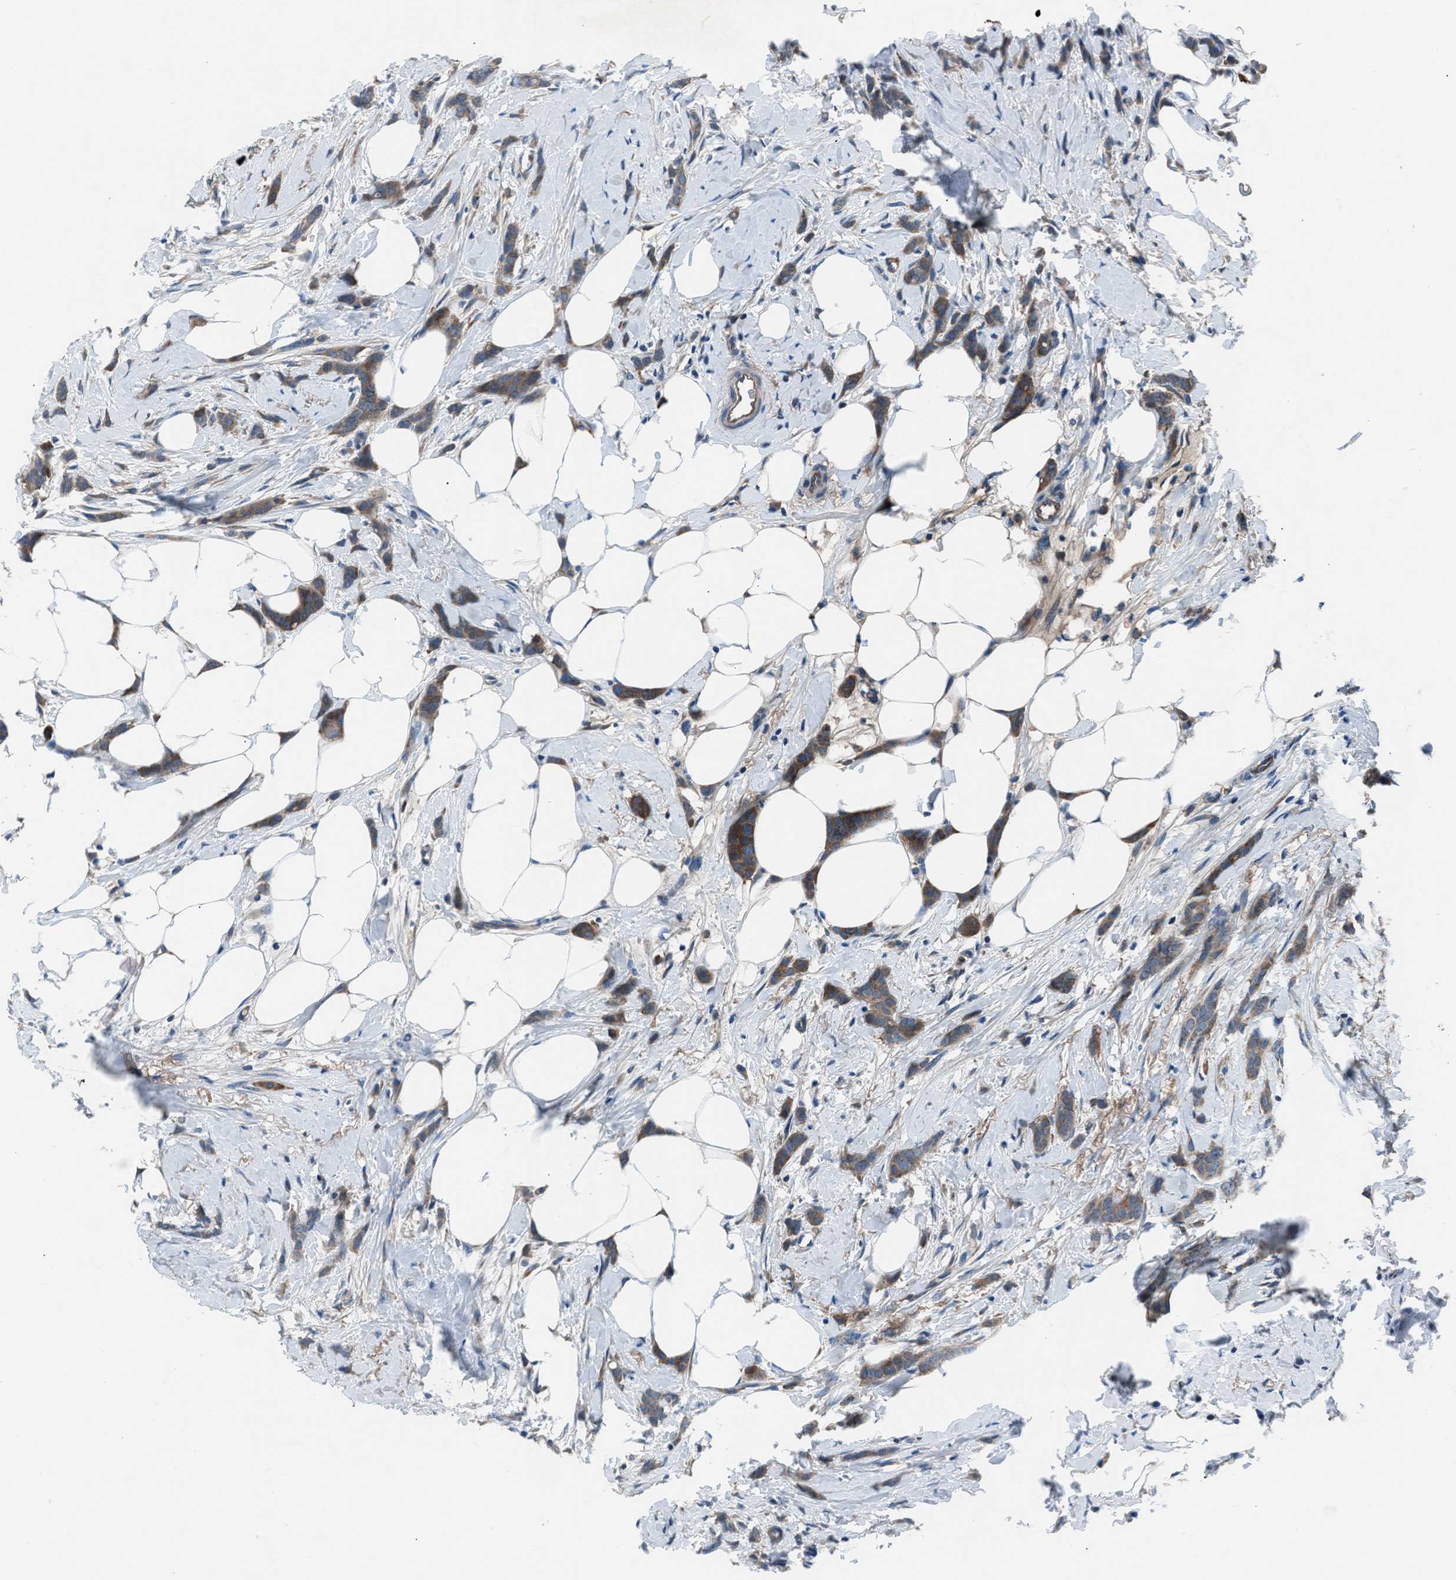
{"staining": {"intensity": "moderate", "quantity": ">75%", "location": "cytoplasmic/membranous"}, "tissue": "breast cancer", "cell_type": "Tumor cells", "image_type": "cancer", "snomed": [{"axis": "morphology", "description": "Lobular carcinoma, in situ"}, {"axis": "morphology", "description": "Lobular carcinoma"}, {"axis": "topography", "description": "Breast"}], "caption": "Human lobular carcinoma (breast) stained with a protein marker shows moderate staining in tumor cells.", "gene": "SLC38A6", "patient": {"sex": "female", "age": 41}}